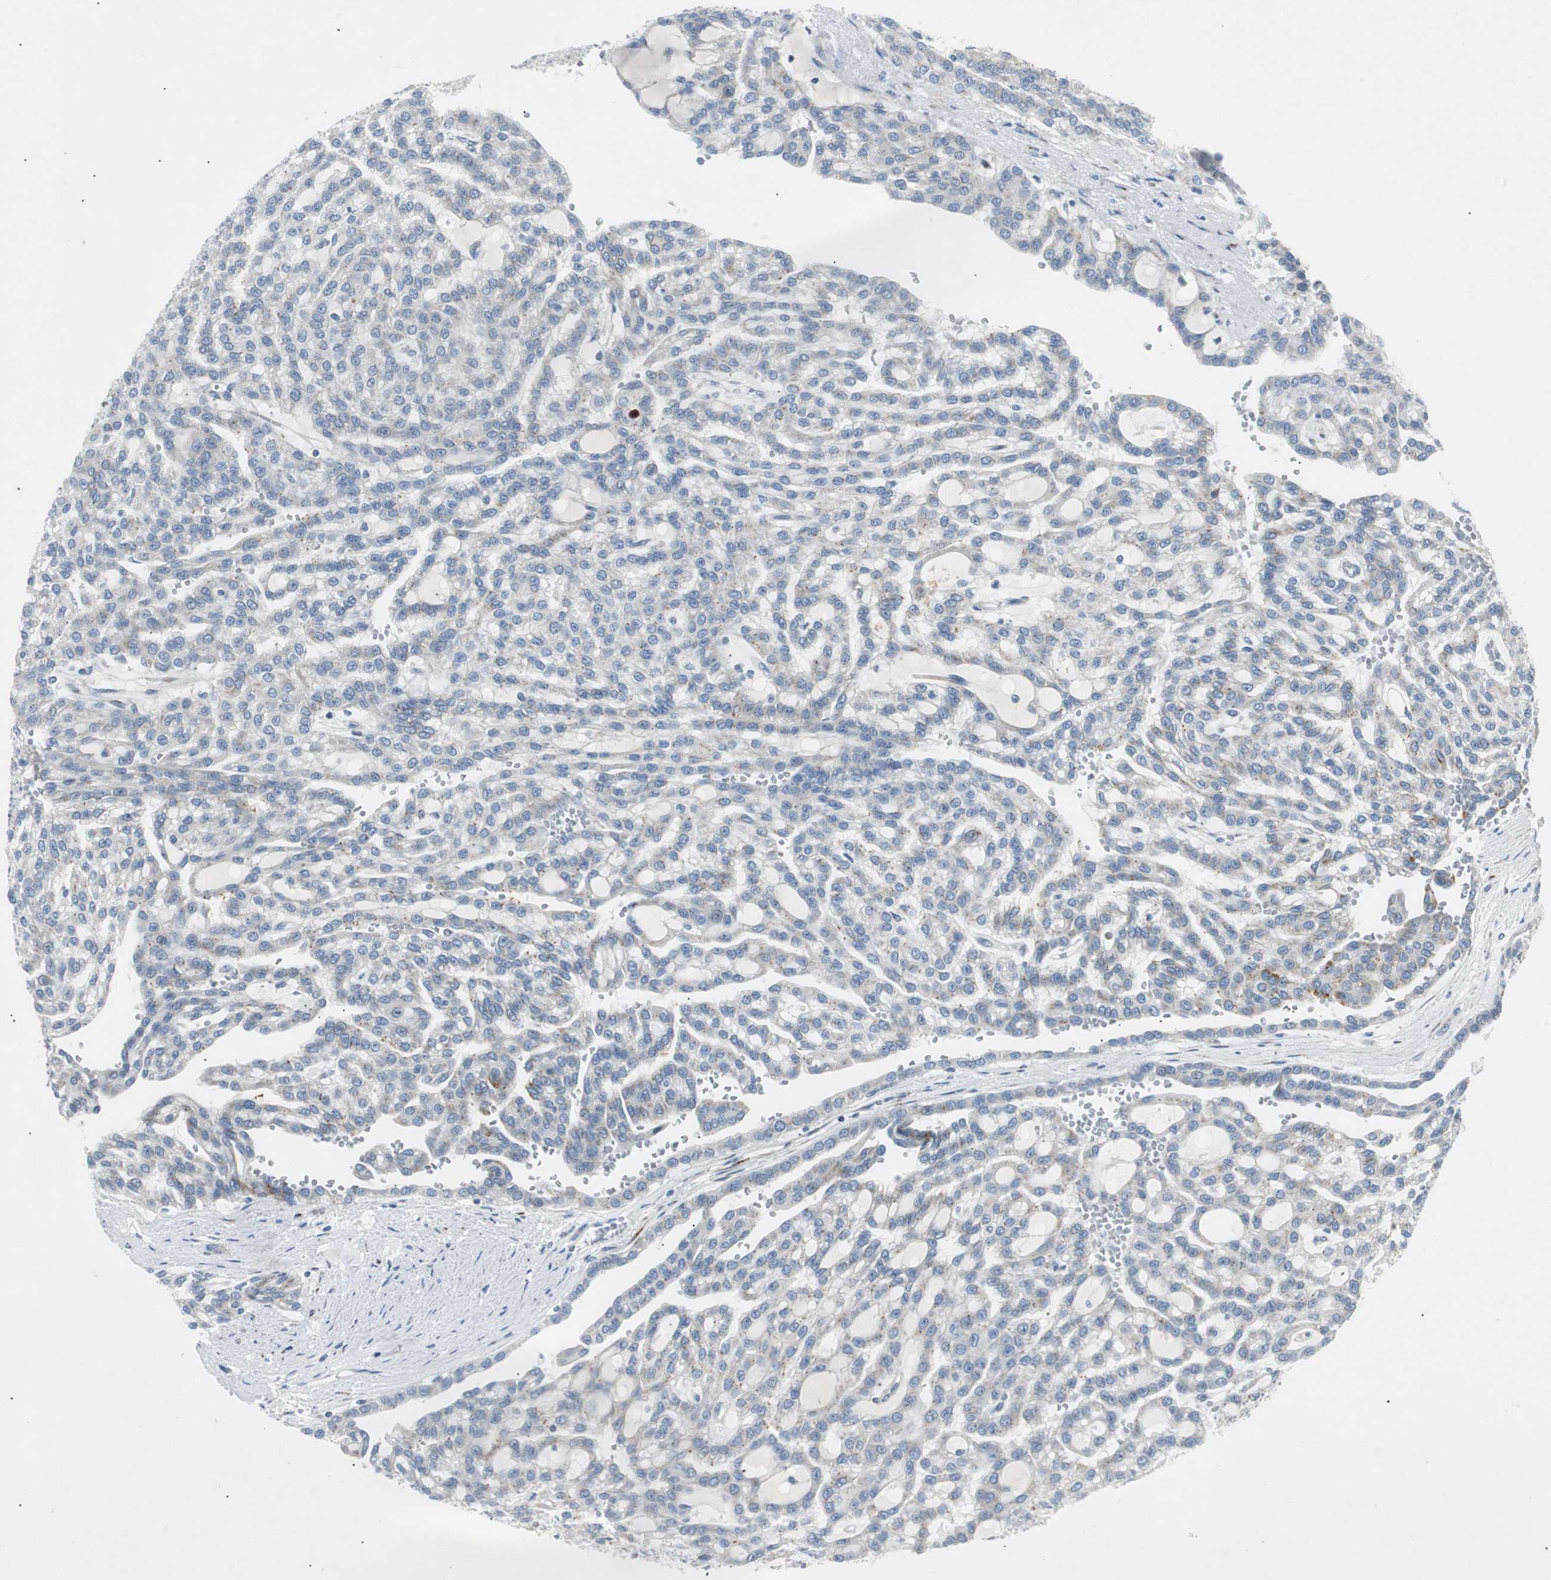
{"staining": {"intensity": "weak", "quantity": ">75%", "location": "cytoplasmic/membranous"}, "tissue": "renal cancer", "cell_type": "Tumor cells", "image_type": "cancer", "snomed": [{"axis": "morphology", "description": "Adenocarcinoma, NOS"}, {"axis": "topography", "description": "Kidney"}], "caption": "The image displays a brown stain indicating the presence of a protein in the cytoplasmic/membranous of tumor cells in renal adenocarcinoma.", "gene": "BBC3", "patient": {"sex": "male", "age": 63}}